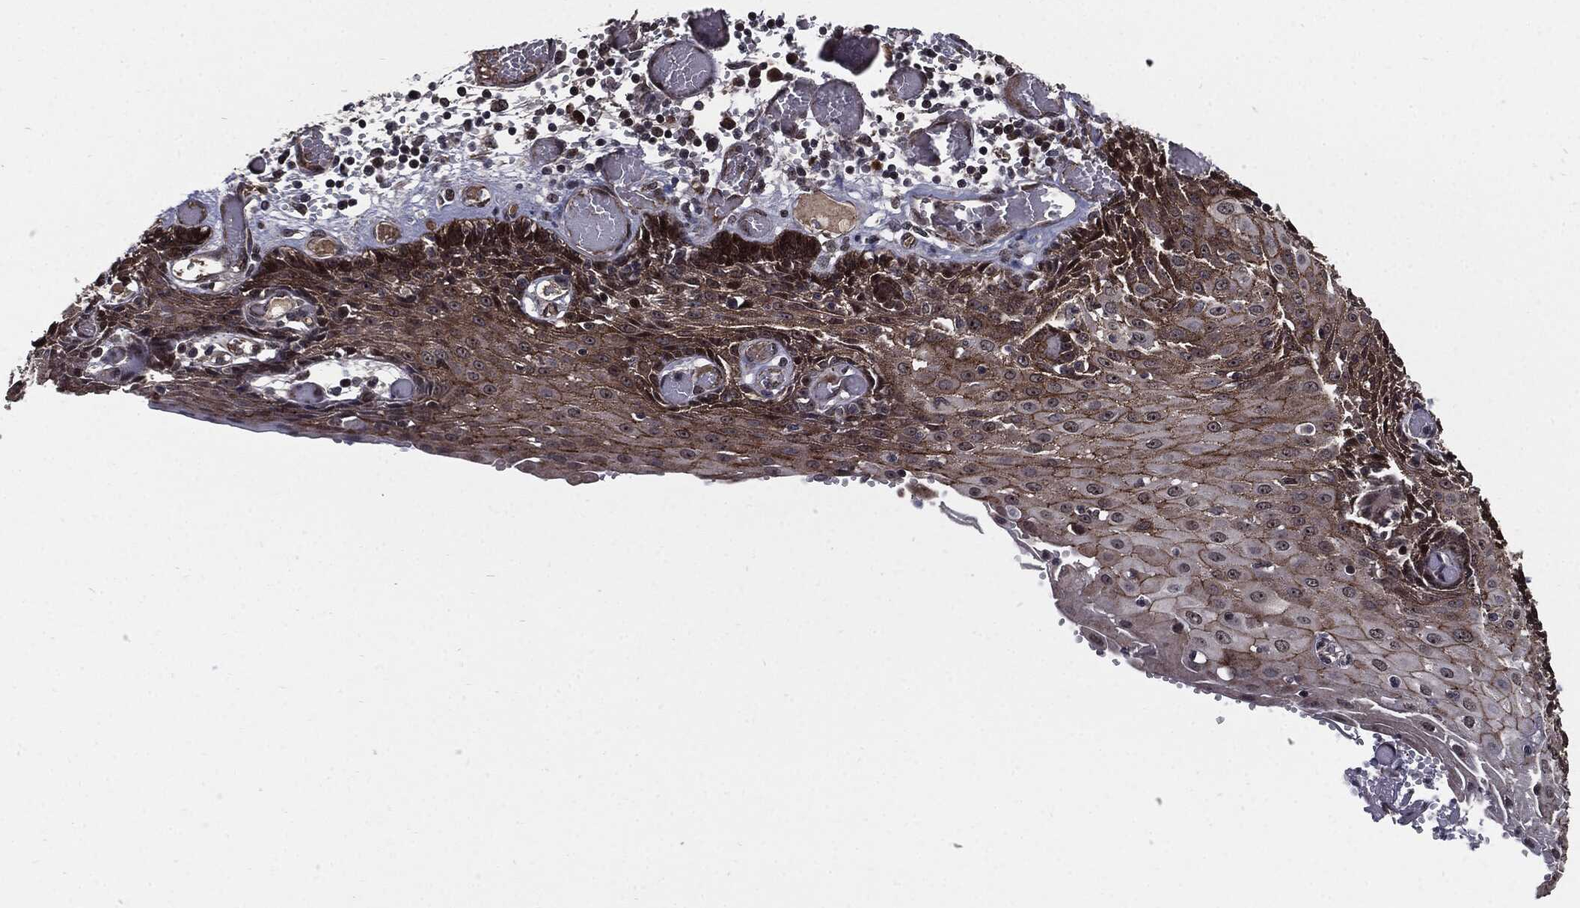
{"staining": {"intensity": "moderate", "quantity": "25%-75%", "location": "cytoplasmic/membranous"}, "tissue": "esophagus", "cell_type": "Squamous epithelial cells", "image_type": "normal", "snomed": [{"axis": "morphology", "description": "Normal tissue, NOS"}, {"axis": "topography", "description": "Esophagus"}], "caption": "Immunohistochemistry histopathology image of benign esophagus: human esophagus stained using immunohistochemistry (IHC) exhibits medium levels of moderate protein expression localized specifically in the cytoplasmic/membranous of squamous epithelial cells, appearing as a cytoplasmic/membranous brown color.", "gene": "PTPA", "patient": {"sex": "male", "age": 58}}